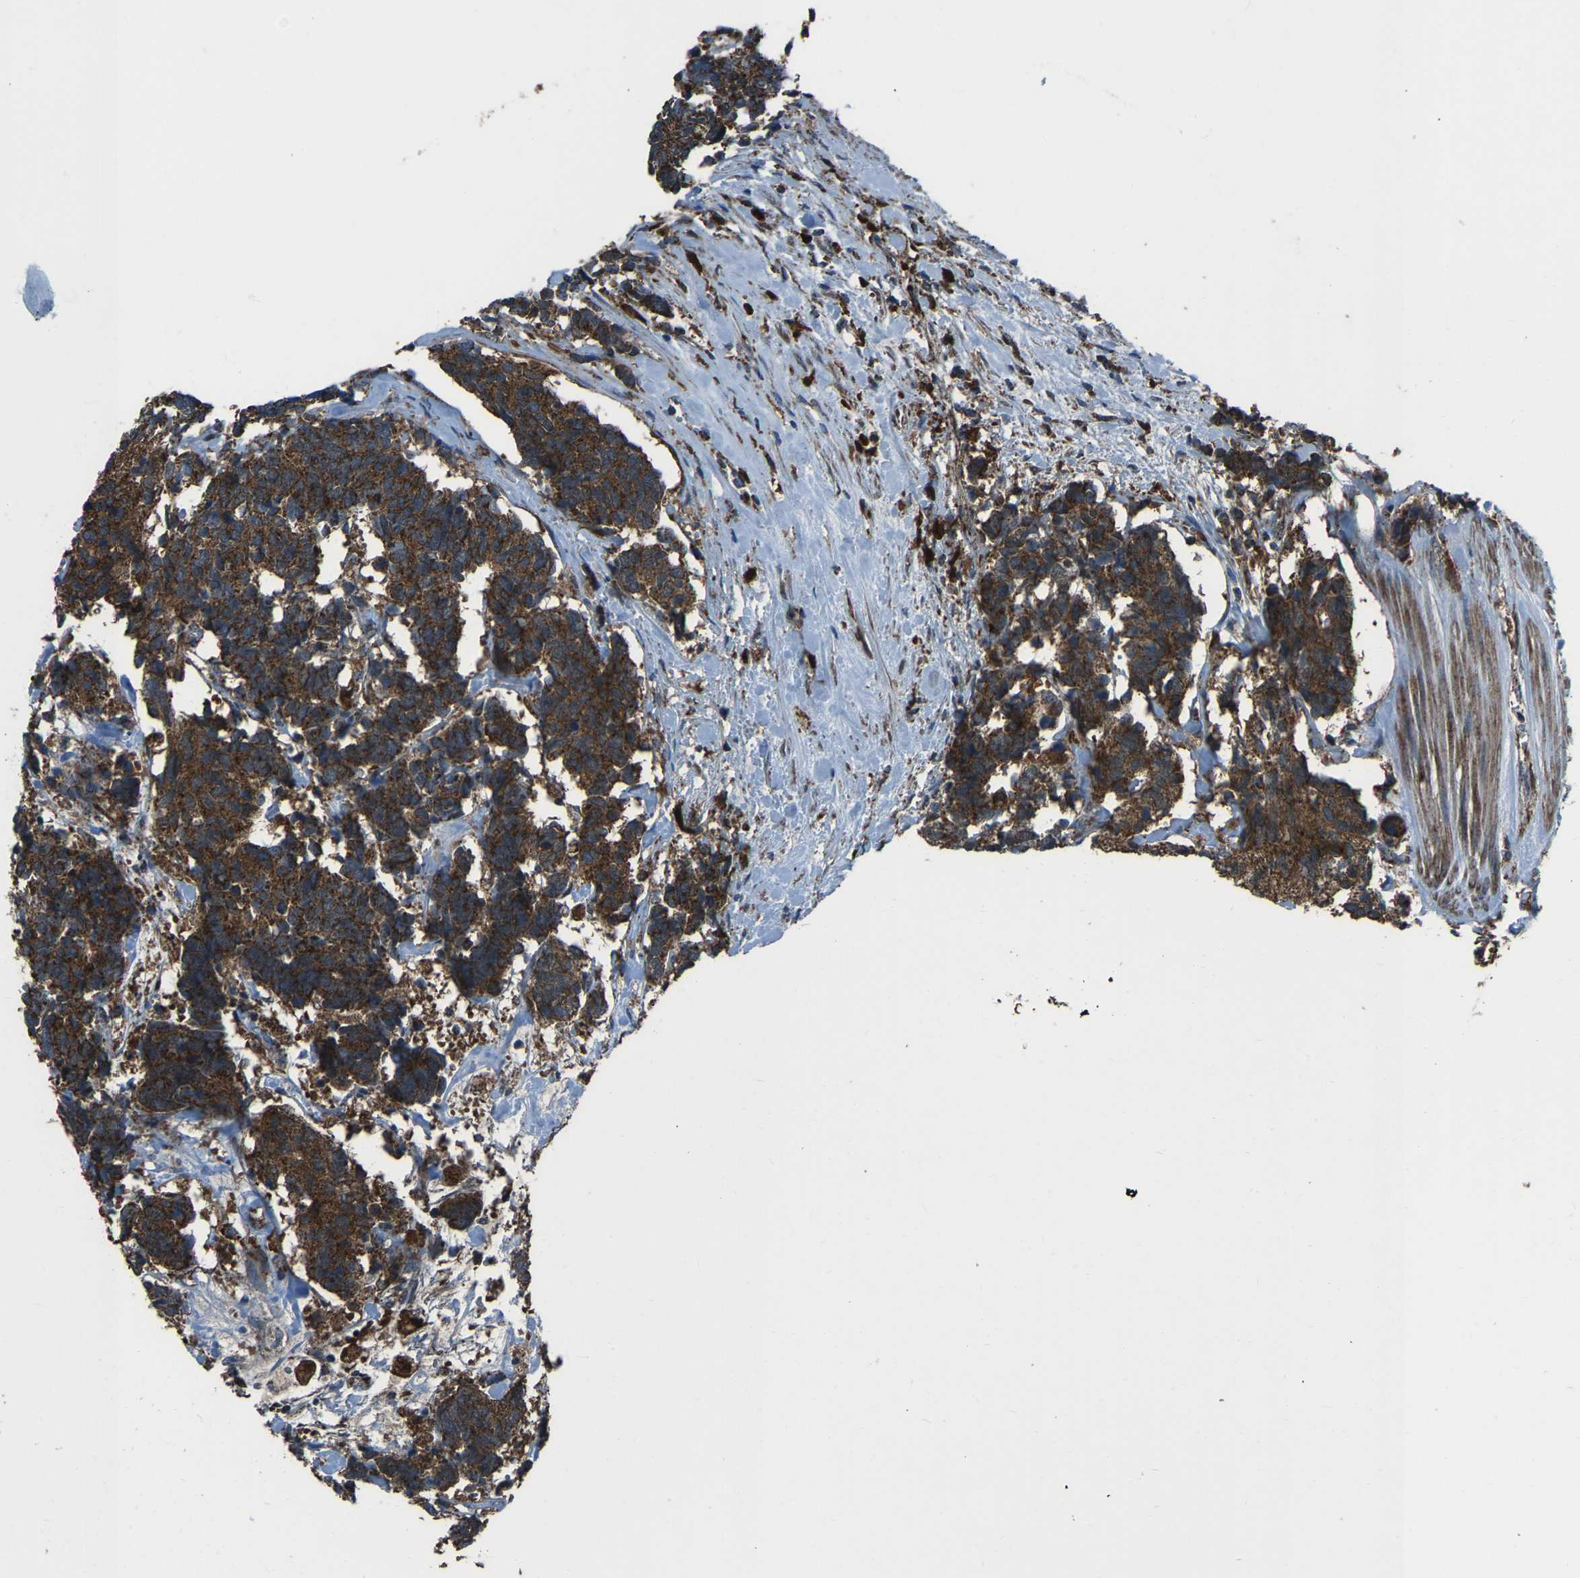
{"staining": {"intensity": "strong", "quantity": ">75%", "location": "cytoplasmic/membranous"}, "tissue": "carcinoid", "cell_type": "Tumor cells", "image_type": "cancer", "snomed": [{"axis": "morphology", "description": "Carcinoma, NOS"}, {"axis": "morphology", "description": "Carcinoid, malignant, NOS"}, {"axis": "topography", "description": "Urinary bladder"}], "caption": "Strong cytoplasmic/membranous protein staining is seen in approximately >75% of tumor cells in carcinoid.", "gene": "AKR1A1", "patient": {"sex": "male", "age": 57}}